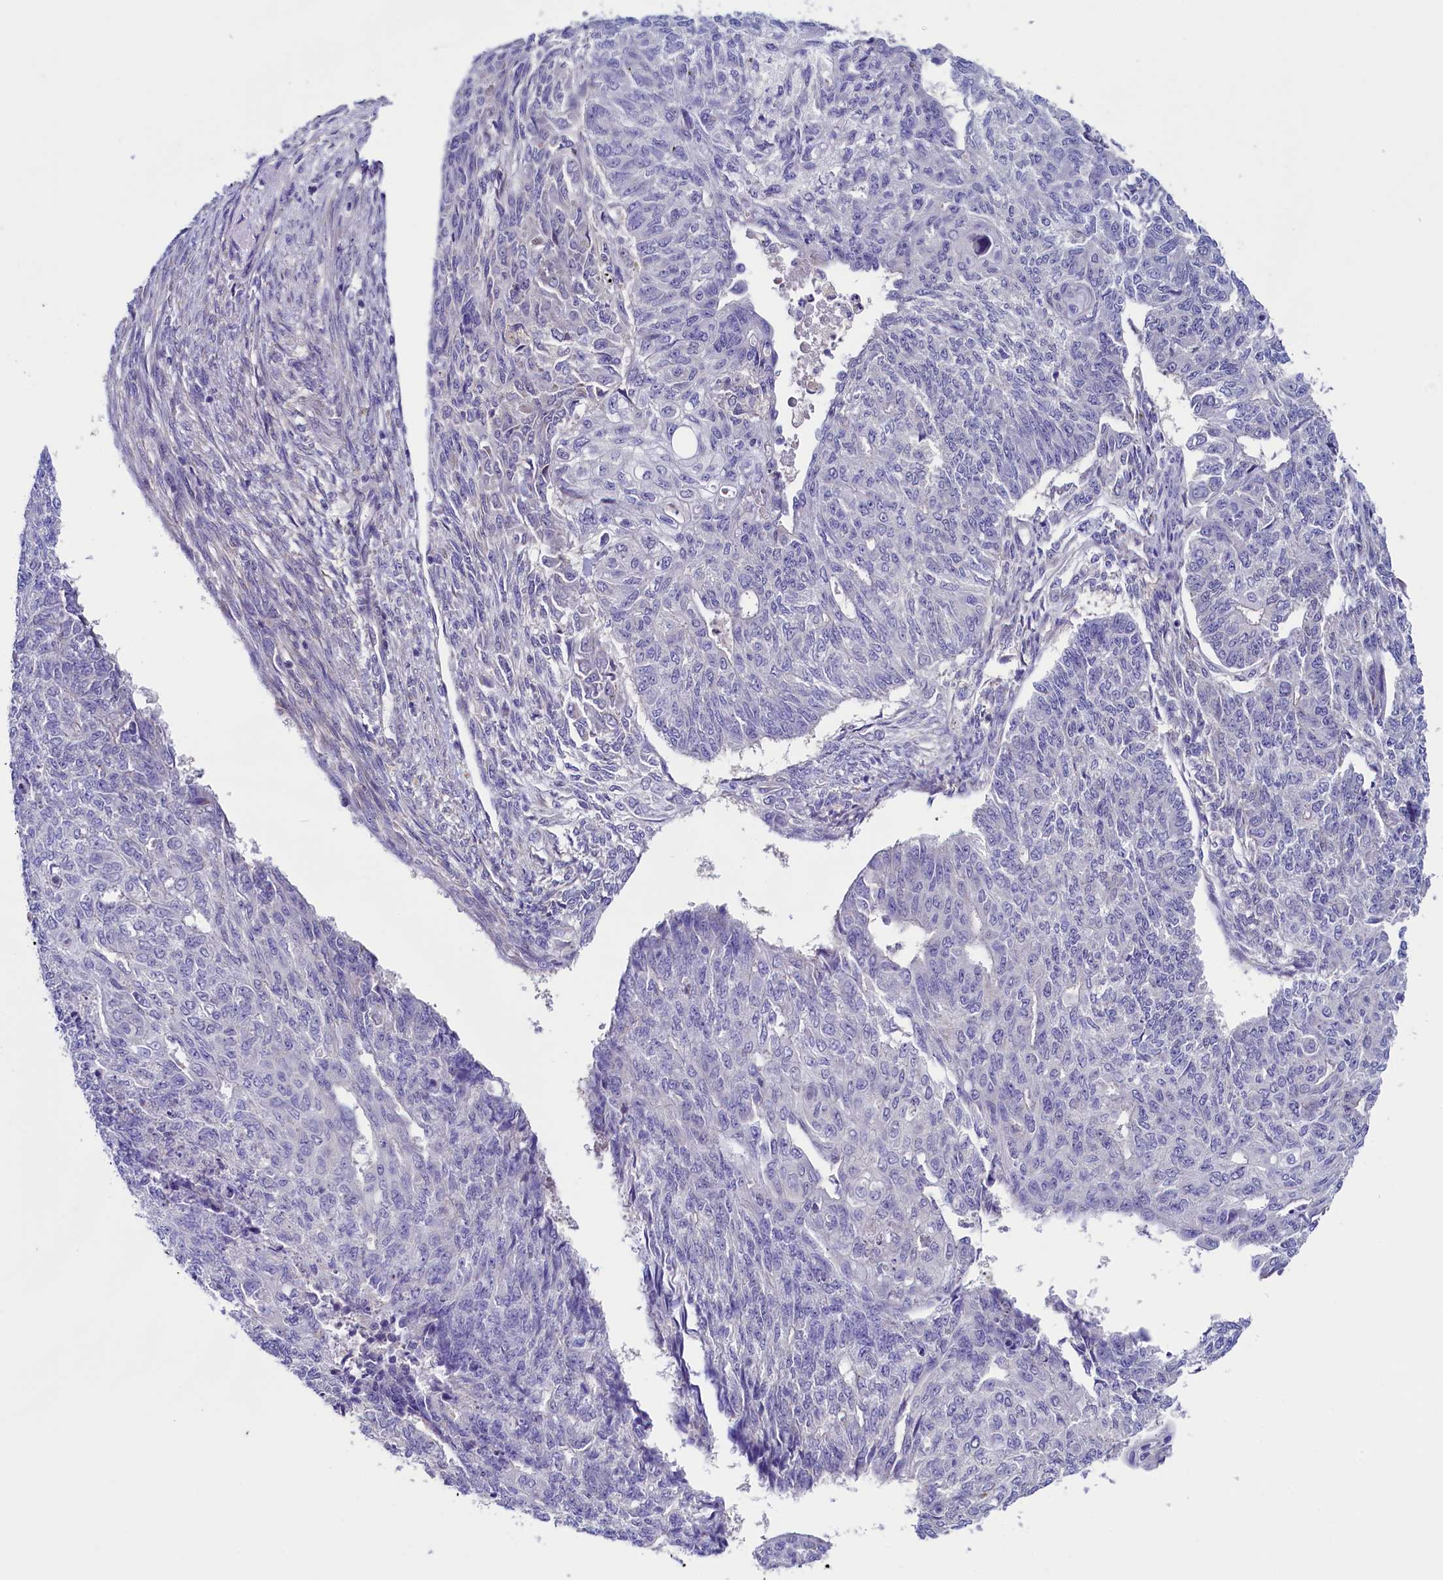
{"staining": {"intensity": "weak", "quantity": "<25%", "location": "nuclear"}, "tissue": "endometrial cancer", "cell_type": "Tumor cells", "image_type": "cancer", "snomed": [{"axis": "morphology", "description": "Adenocarcinoma, NOS"}, {"axis": "topography", "description": "Endometrium"}], "caption": "Immunohistochemistry of adenocarcinoma (endometrial) shows no expression in tumor cells.", "gene": "FLYWCH2", "patient": {"sex": "female", "age": 32}}